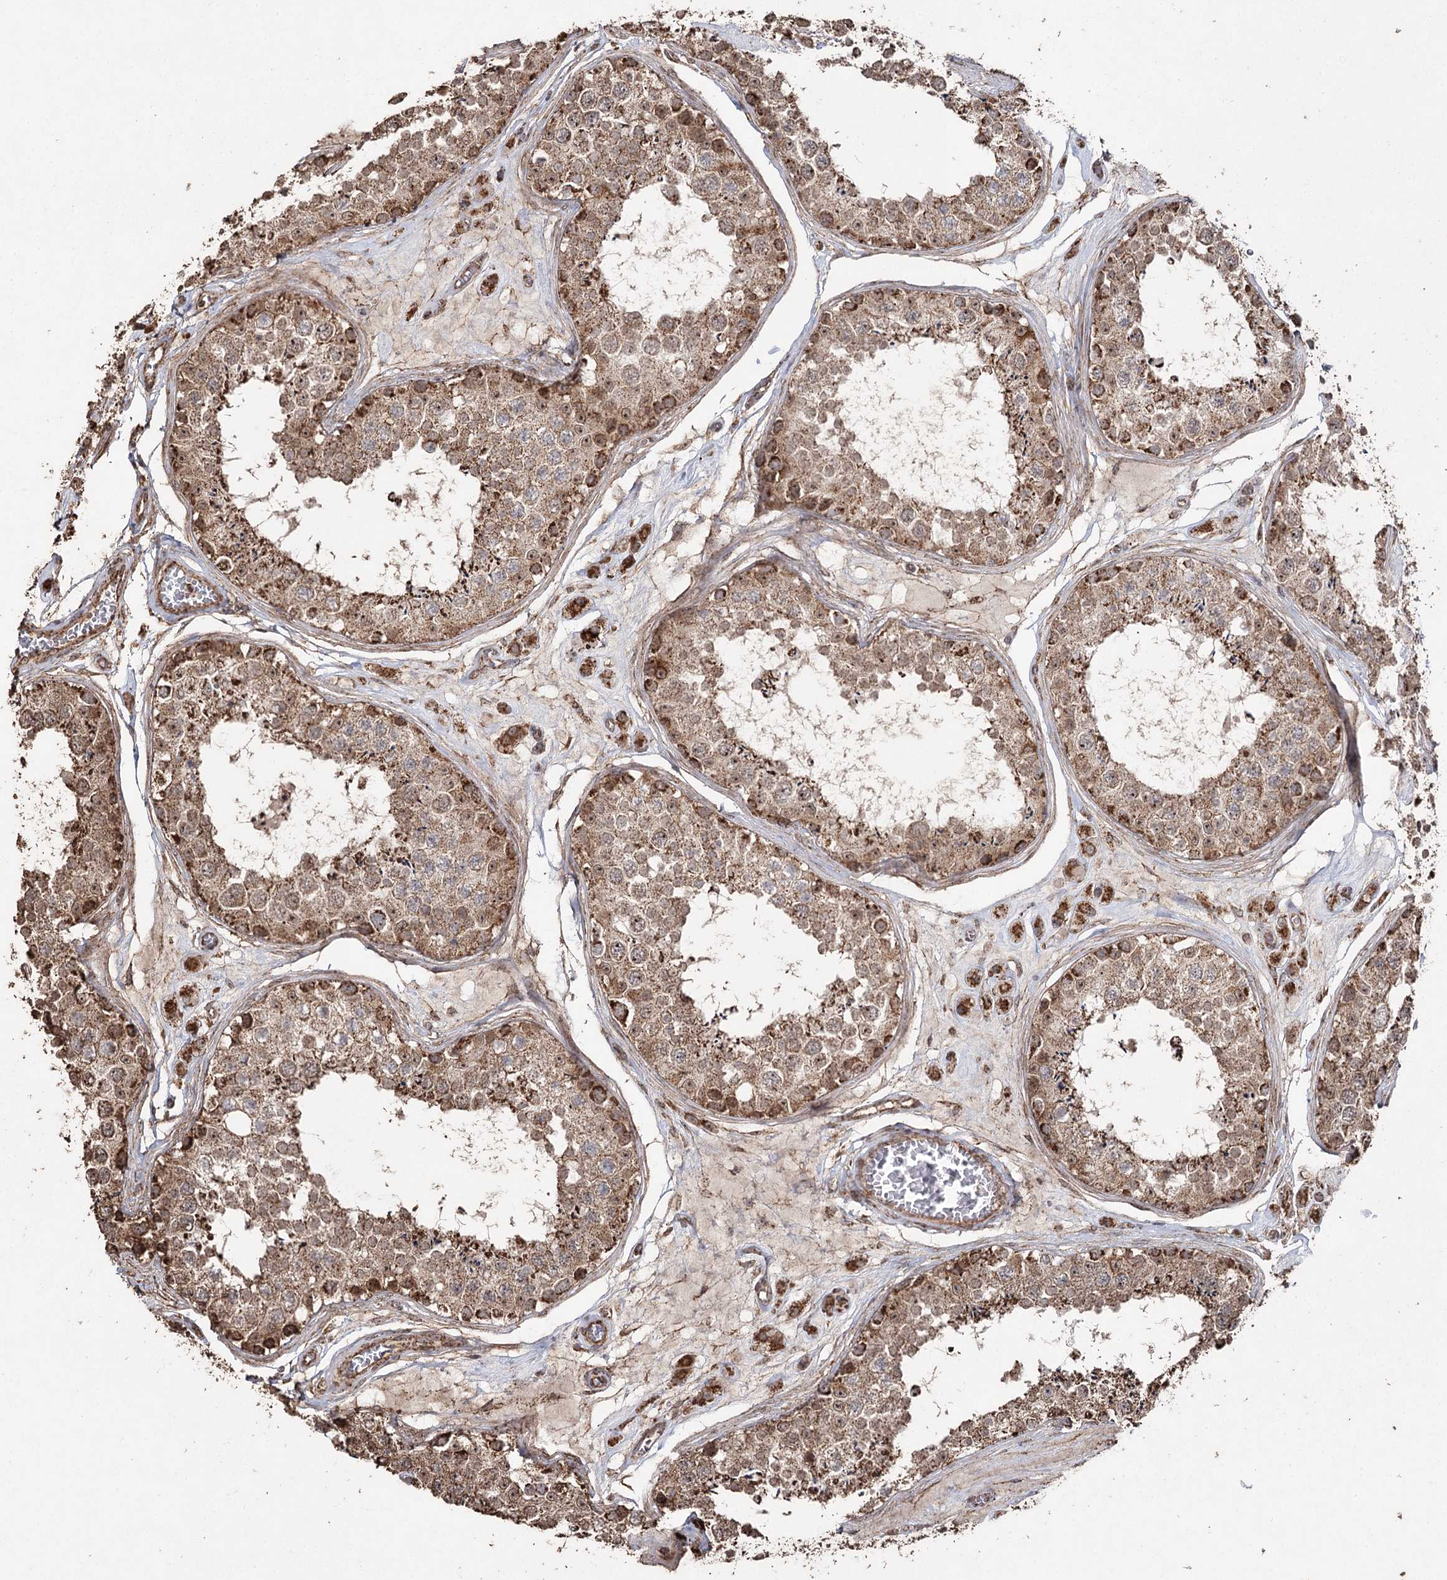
{"staining": {"intensity": "moderate", "quantity": ">75%", "location": "cytoplasmic/membranous"}, "tissue": "testis", "cell_type": "Cells in seminiferous ducts", "image_type": "normal", "snomed": [{"axis": "morphology", "description": "Normal tissue, NOS"}, {"axis": "topography", "description": "Testis"}], "caption": "Immunohistochemical staining of unremarkable human testis demonstrates medium levels of moderate cytoplasmic/membranous positivity in about >75% of cells in seminiferous ducts.", "gene": "SLF2", "patient": {"sex": "male", "age": 25}}